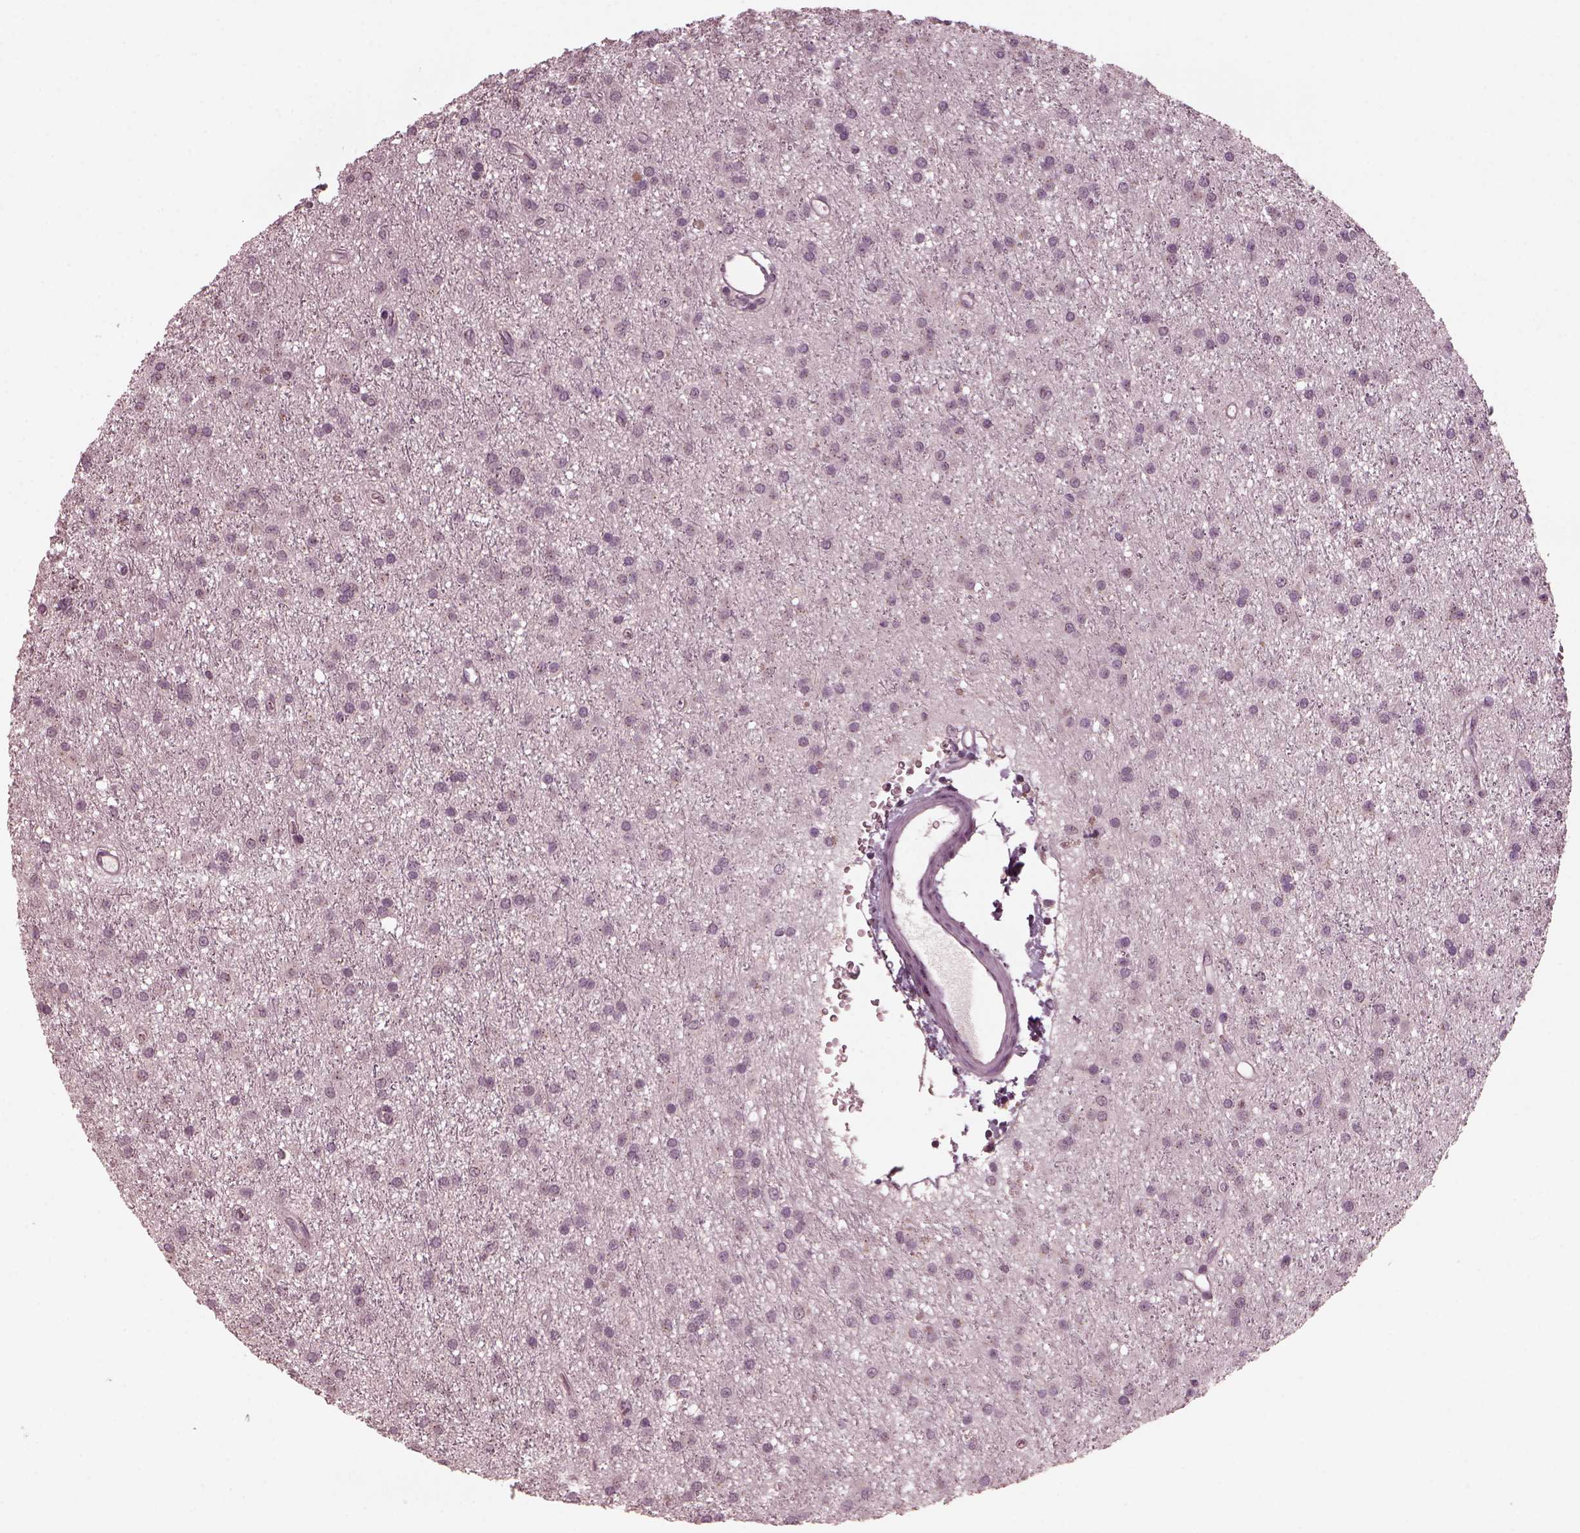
{"staining": {"intensity": "negative", "quantity": "none", "location": "none"}, "tissue": "glioma", "cell_type": "Tumor cells", "image_type": "cancer", "snomed": [{"axis": "morphology", "description": "Glioma, malignant, Low grade"}, {"axis": "topography", "description": "Brain"}], "caption": "Tumor cells are negative for brown protein staining in malignant glioma (low-grade).", "gene": "SAXO1", "patient": {"sex": "male", "age": 27}}